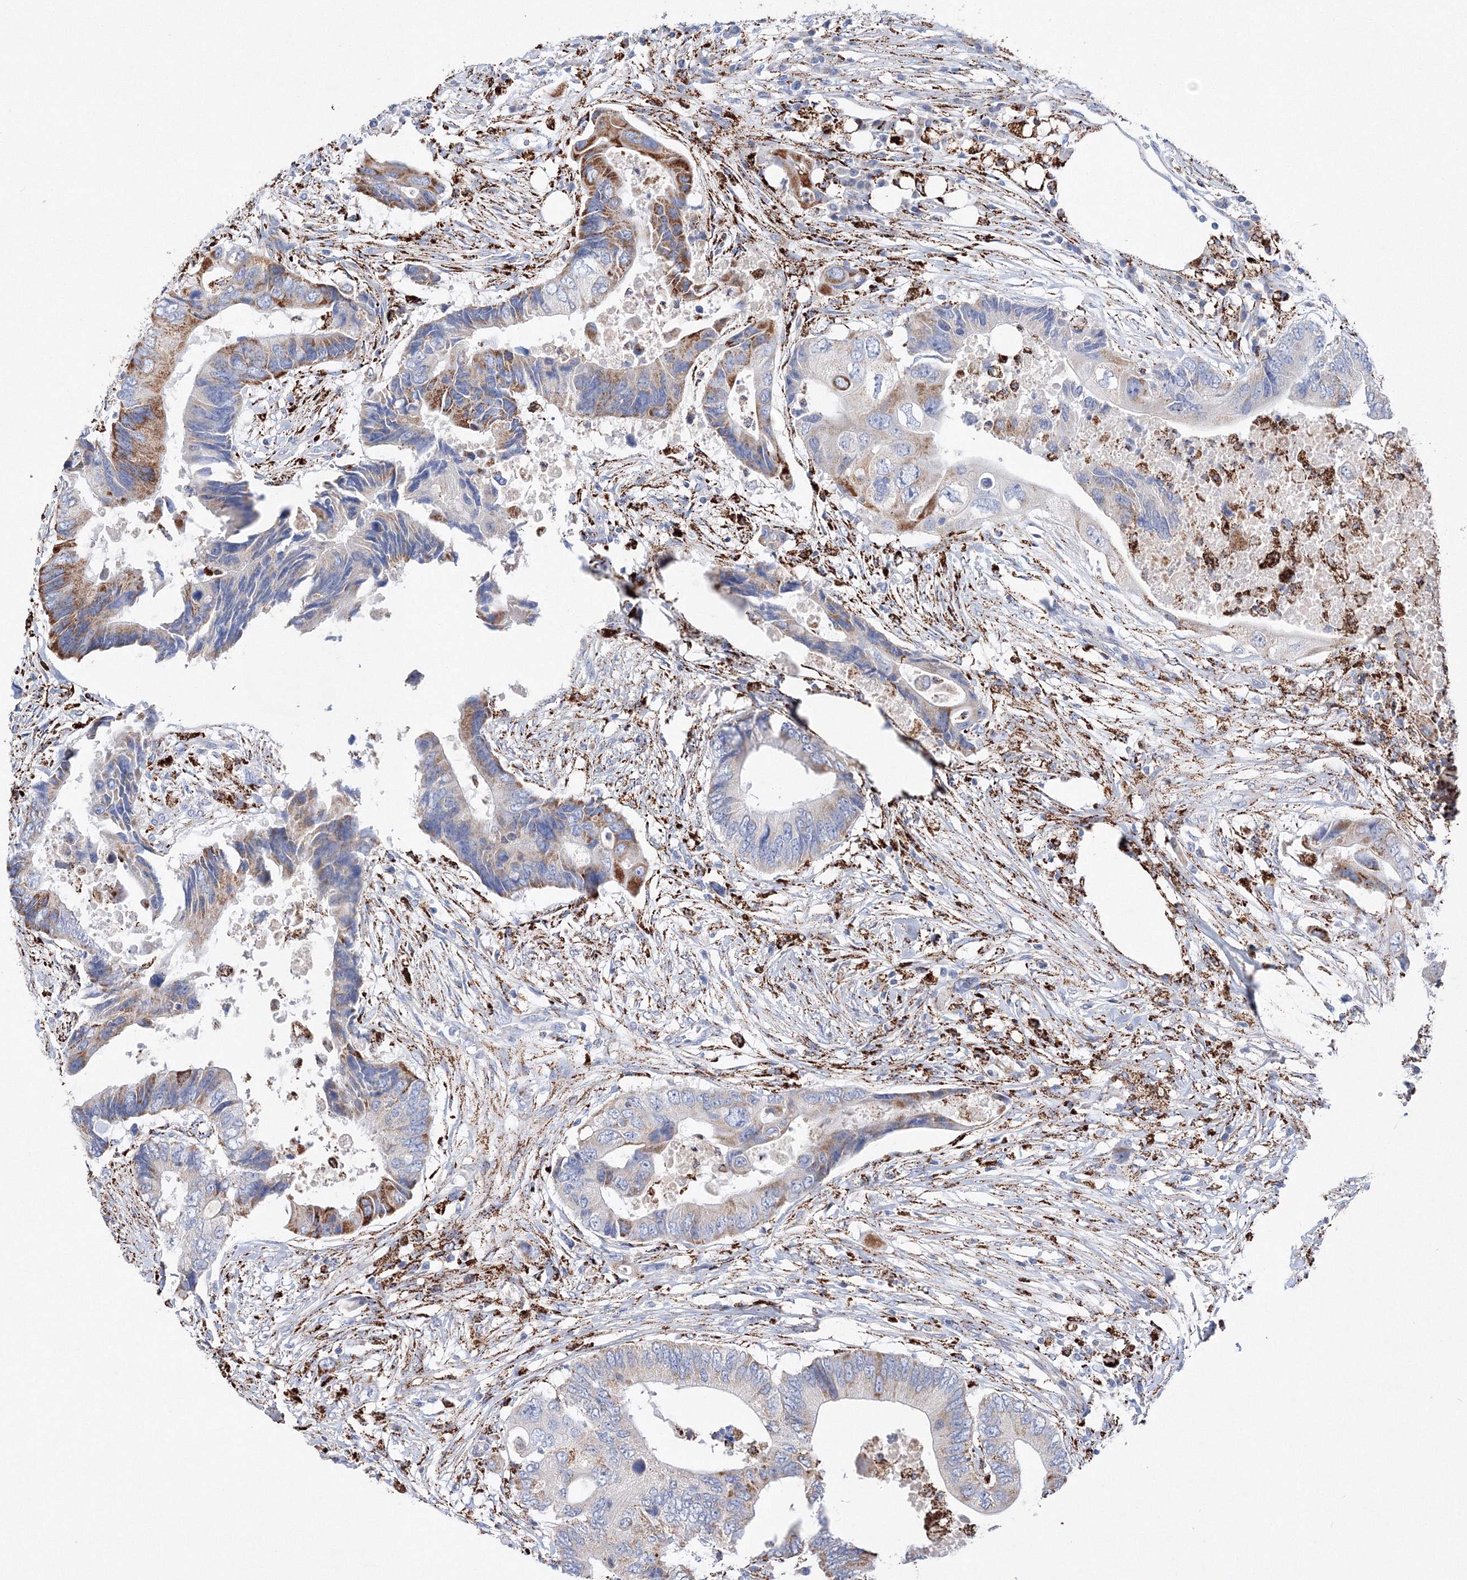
{"staining": {"intensity": "strong", "quantity": "25%-75%", "location": "cytoplasmic/membranous"}, "tissue": "colorectal cancer", "cell_type": "Tumor cells", "image_type": "cancer", "snomed": [{"axis": "morphology", "description": "Adenocarcinoma, NOS"}, {"axis": "topography", "description": "Colon"}], "caption": "Human colorectal cancer (adenocarcinoma) stained for a protein (brown) exhibits strong cytoplasmic/membranous positive positivity in approximately 25%-75% of tumor cells.", "gene": "MERTK", "patient": {"sex": "male", "age": 71}}